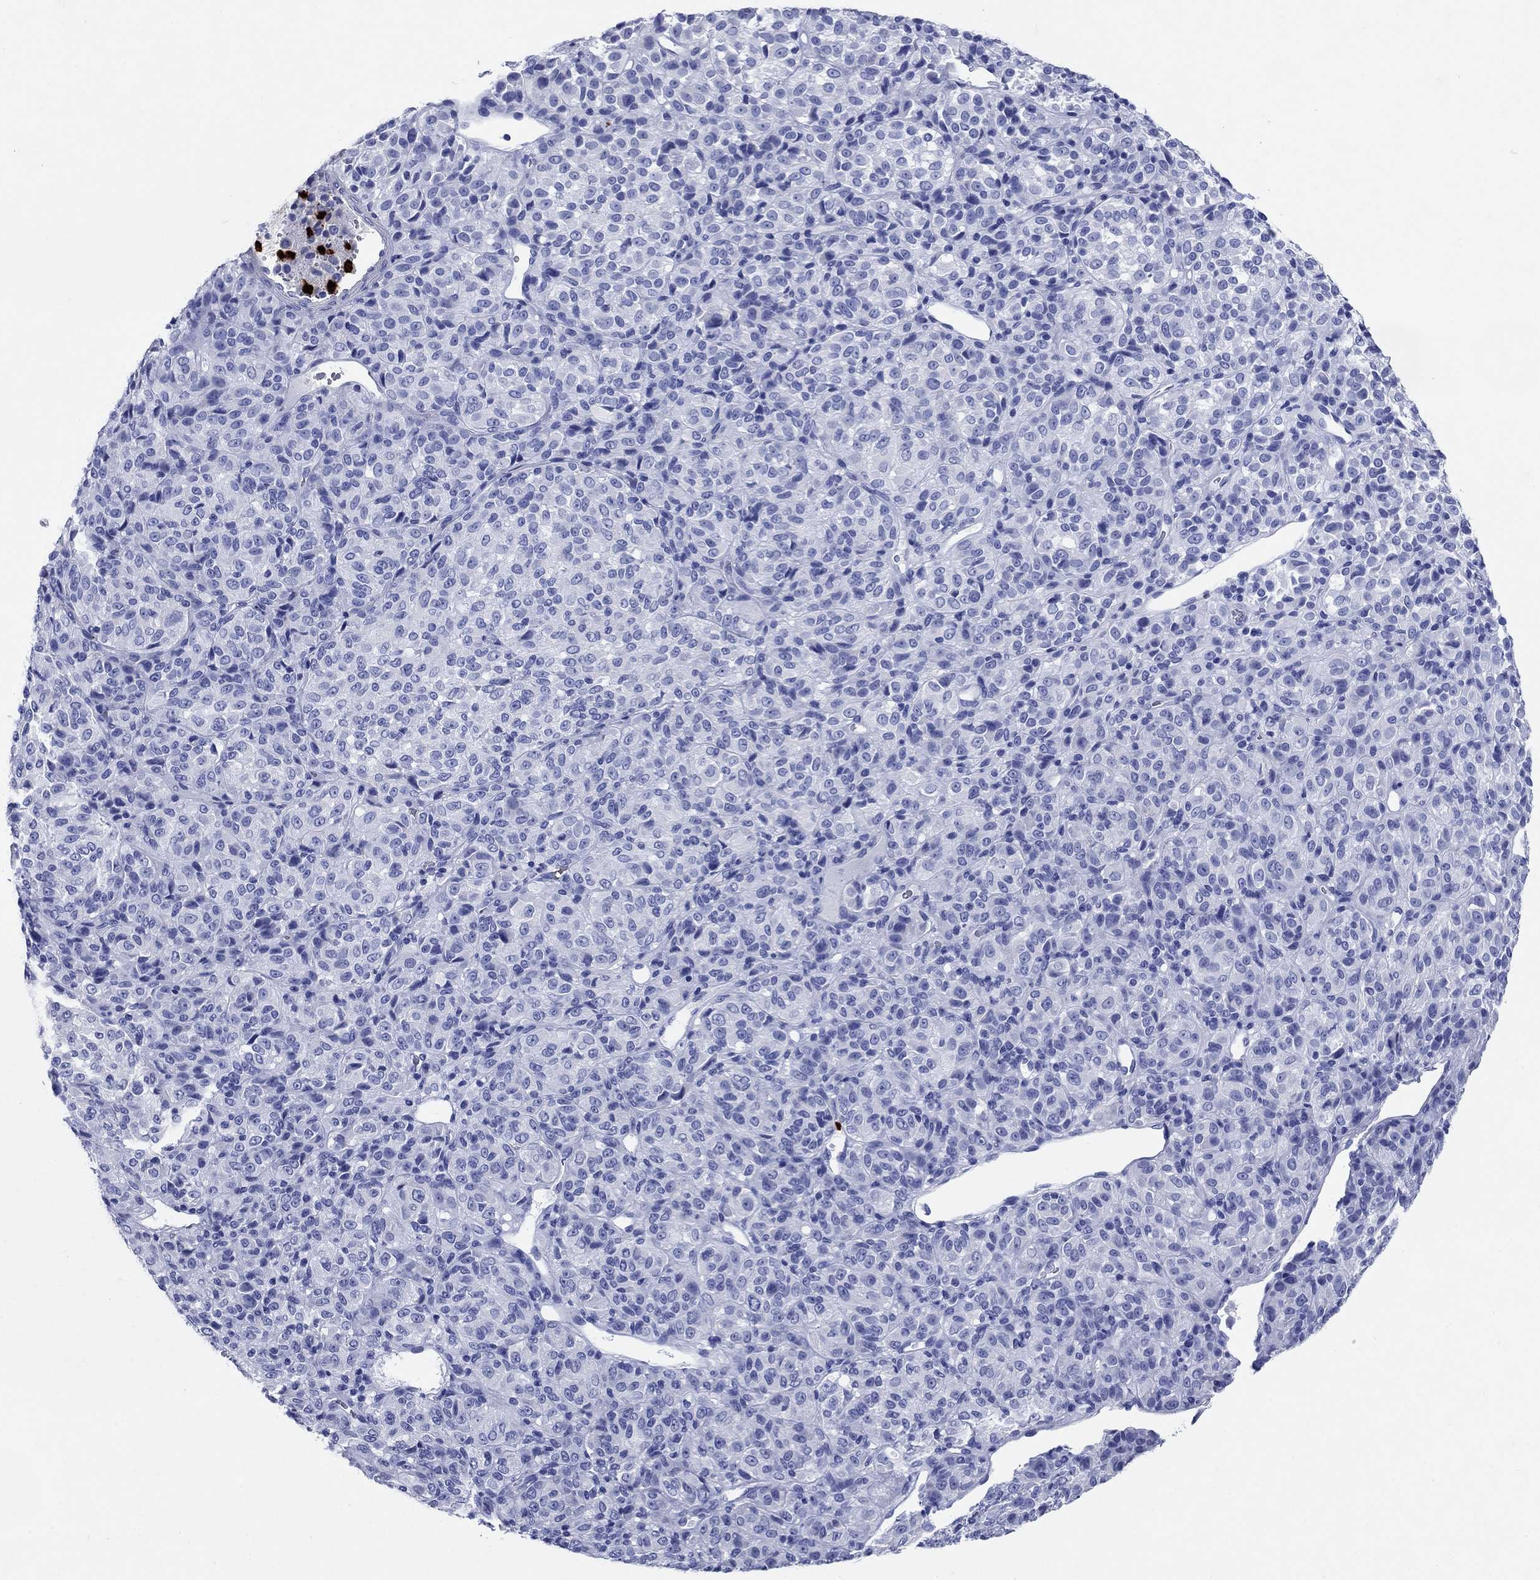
{"staining": {"intensity": "negative", "quantity": "none", "location": "none"}, "tissue": "melanoma", "cell_type": "Tumor cells", "image_type": "cancer", "snomed": [{"axis": "morphology", "description": "Malignant melanoma, Metastatic site"}, {"axis": "topography", "description": "Brain"}], "caption": "IHC photomicrograph of human melanoma stained for a protein (brown), which exhibits no expression in tumor cells.", "gene": "AZU1", "patient": {"sex": "female", "age": 56}}